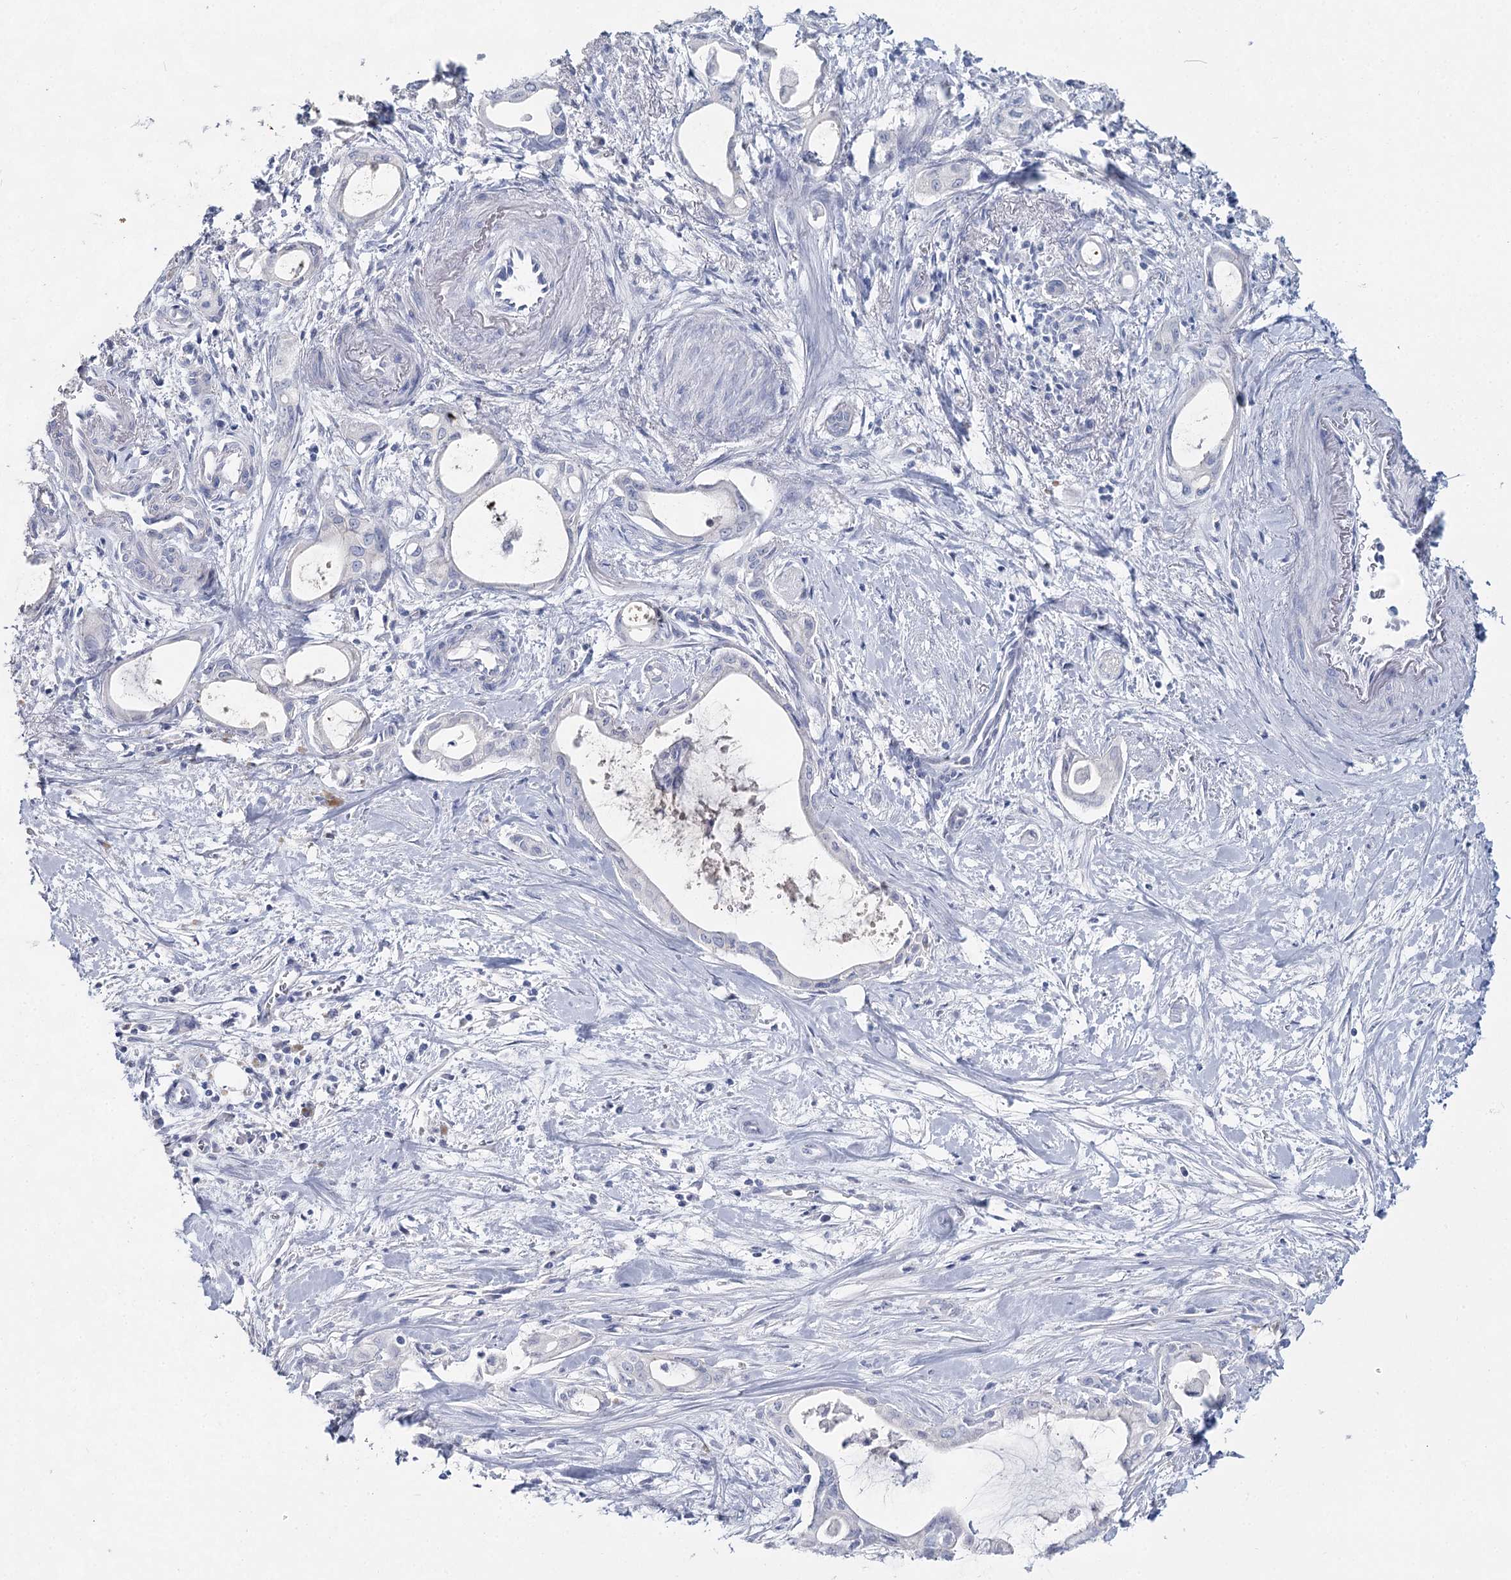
{"staining": {"intensity": "negative", "quantity": "none", "location": "none"}, "tissue": "pancreatic cancer", "cell_type": "Tumor cells", "image_type": "cancer", "snomed": [{"axis": "morphology", "description": "Adenocarcinoma, NOS"}, {"axis": "topography", "description": "Pancreas"}], "caption": "IHC histopathology image of pancreatic cancer (adenocarcinoma) stained for a protein (brown), which displays no expression in tumor cells.", "gene": "SLC17A2", "patient": {"sex": "male", "age": 72}}